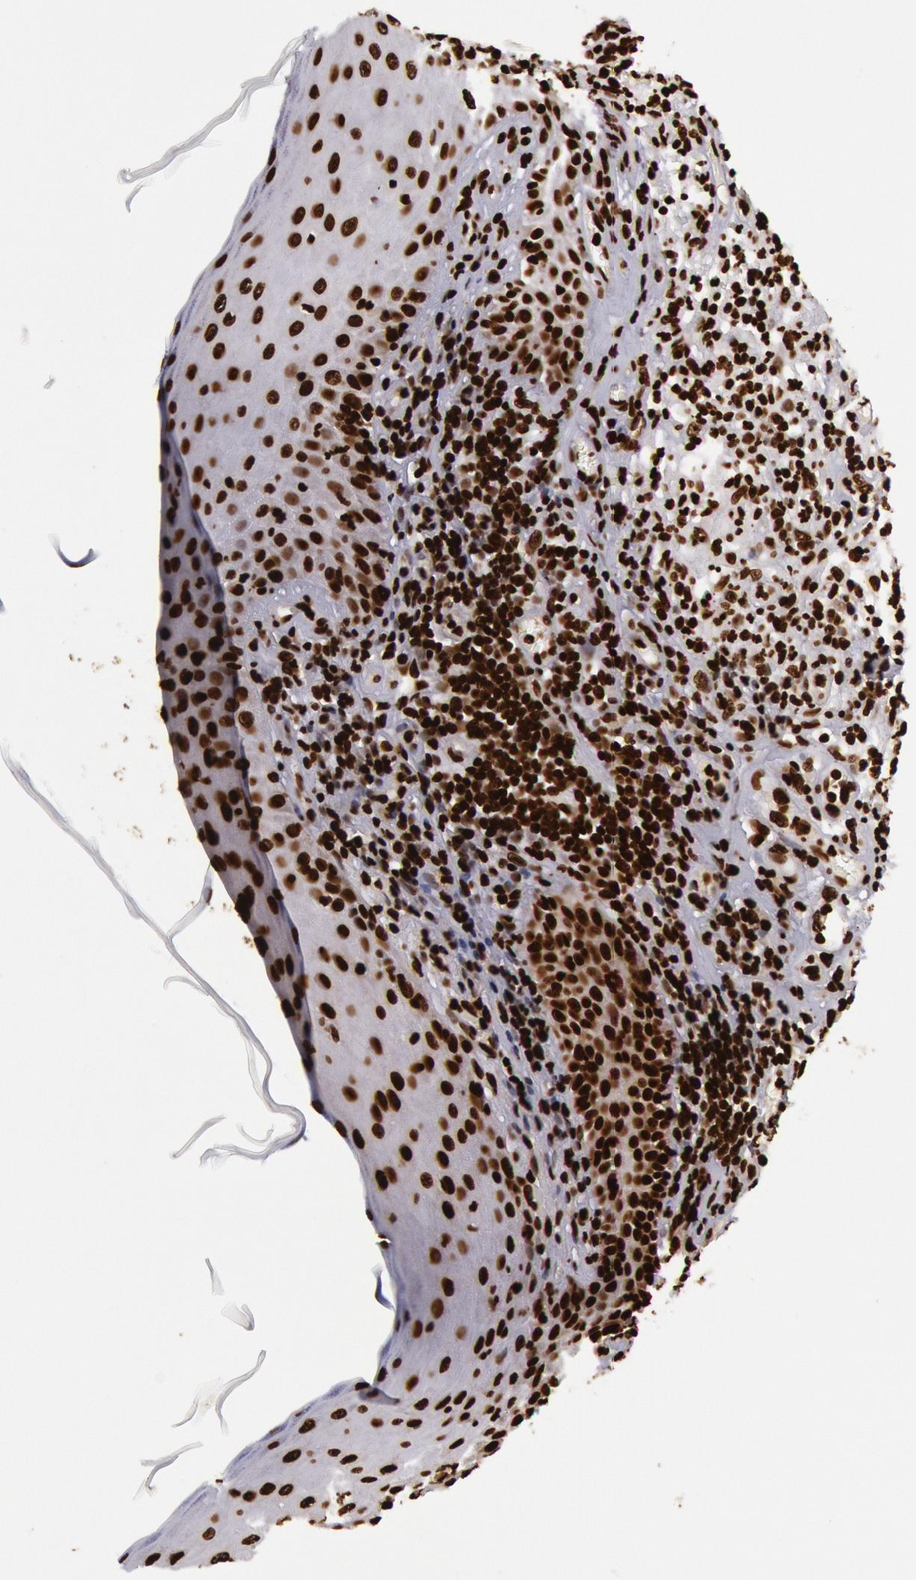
{"staining": {"intensity": "strong", "quantity": ">75%", "location": "nuclear"}, "tissue": "melanoma", "cell_type": "Tumor cells", "image_type": "cancer", "snomed": [{"axis": "morphology", "description": "Malignant melanoma, NOS"}, {"axis": "topography", "description": "Skin"}], "caption": "IHC photomicrograph of neoplastic tissue: human malignant melanoma stained using IHC reveals high levels of strong protein expression localized specifically in the nuclear of tumor cells, appearing as a nuclear brown color.", "gene": "H3-4", "patient": {"sex": "female", "age": 49}}